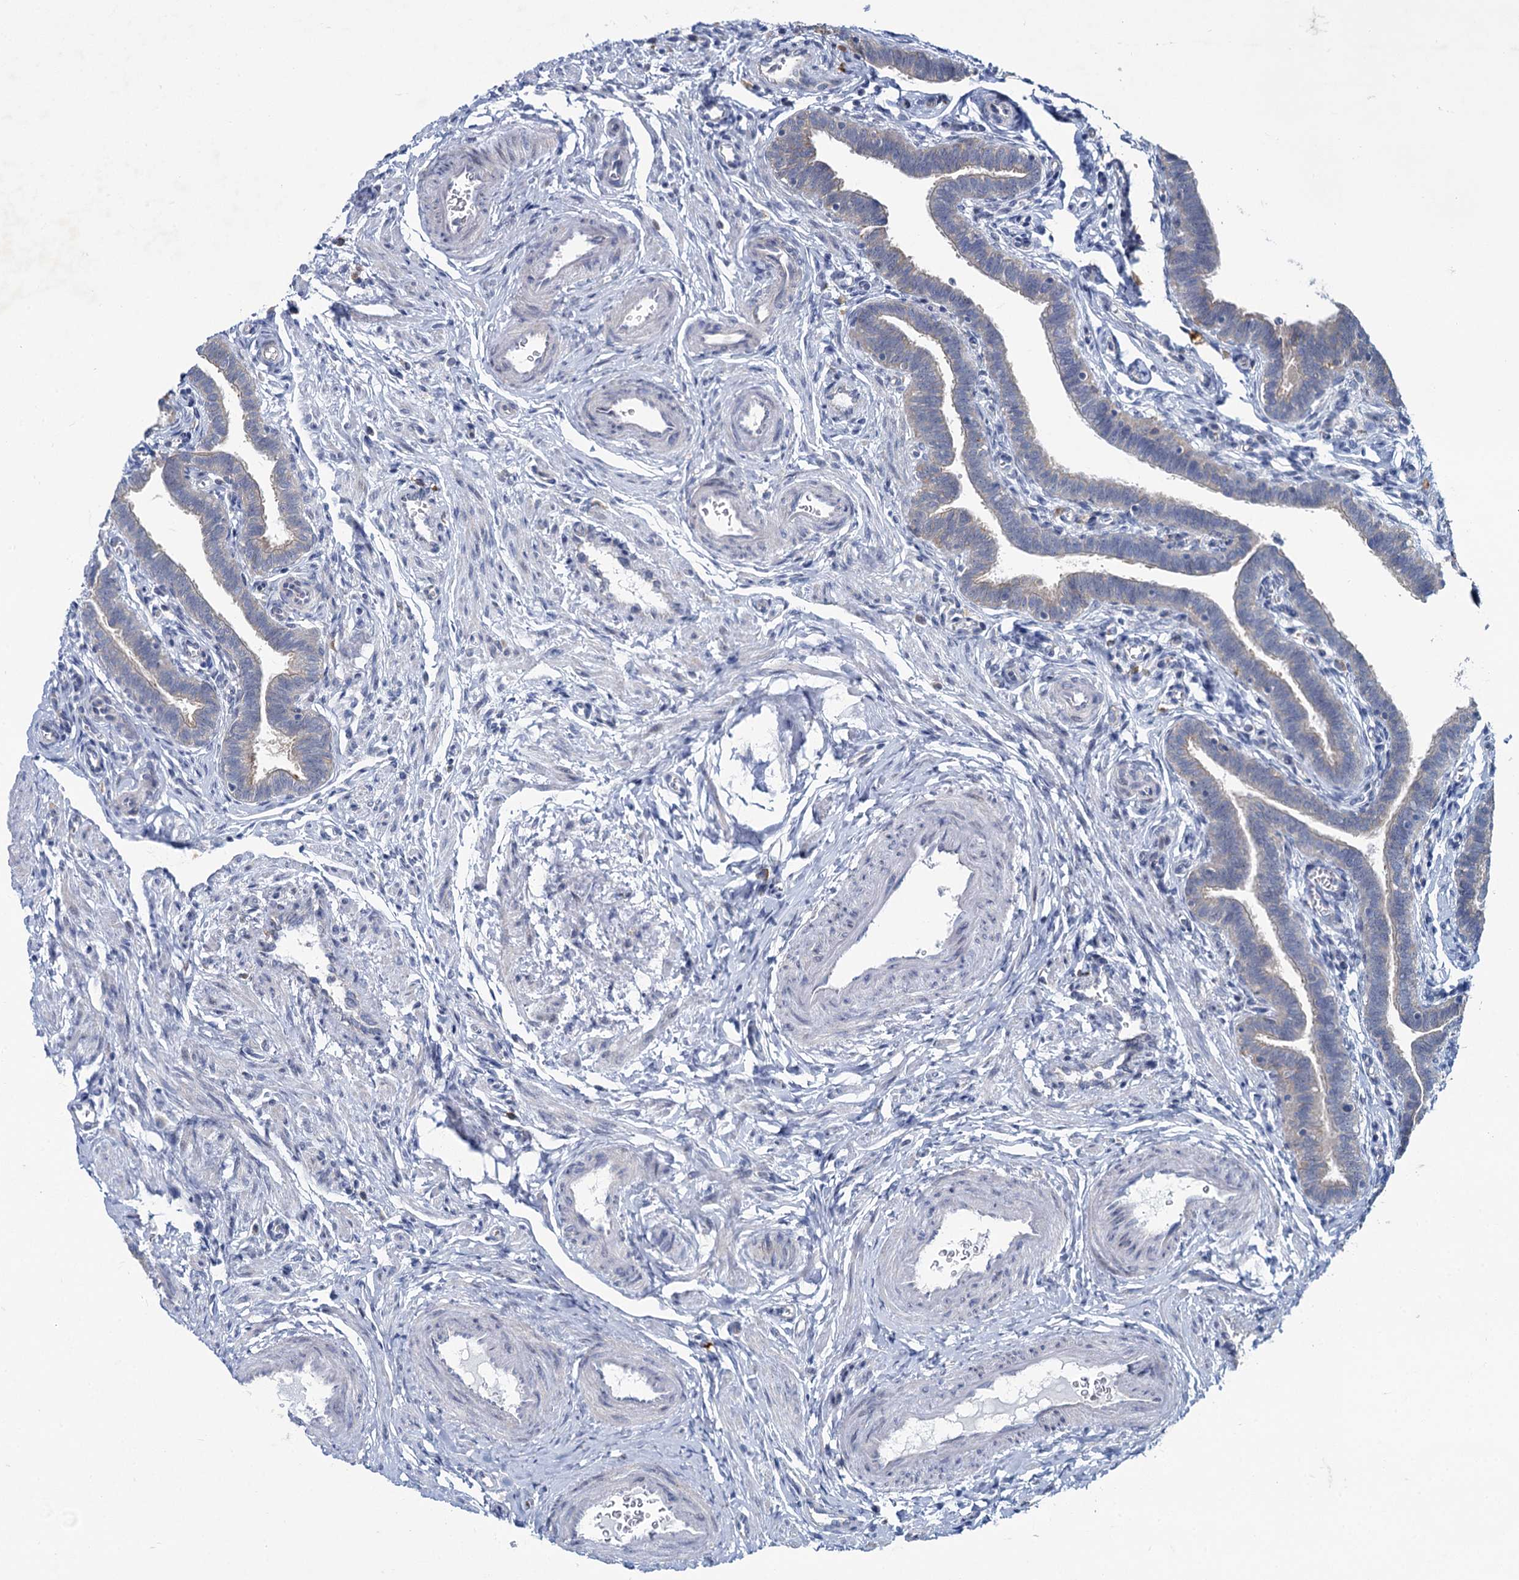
{"staining": {"intensity": "moderate", "quantity": "<25%", "location": "cytoplasmic/membranous"}, "tissue": "fallopian tube", "cell_type": "Glandular cells", "image_type": "normal", "snomed": [{"axis": "morphology", "description": "Normal tissue, NOS"}, {"axis": "topography", "description": "Fallopian tube"}], "caption": "Immunohistochemical staining of unremarkable human fallopian tube displays <25% levels of moderate cytoplasmic/membranous protein staining in approximately <25% of glandular cells.", "gene": "PRSS35", "patient": {"sex": "female", "age": 36}}